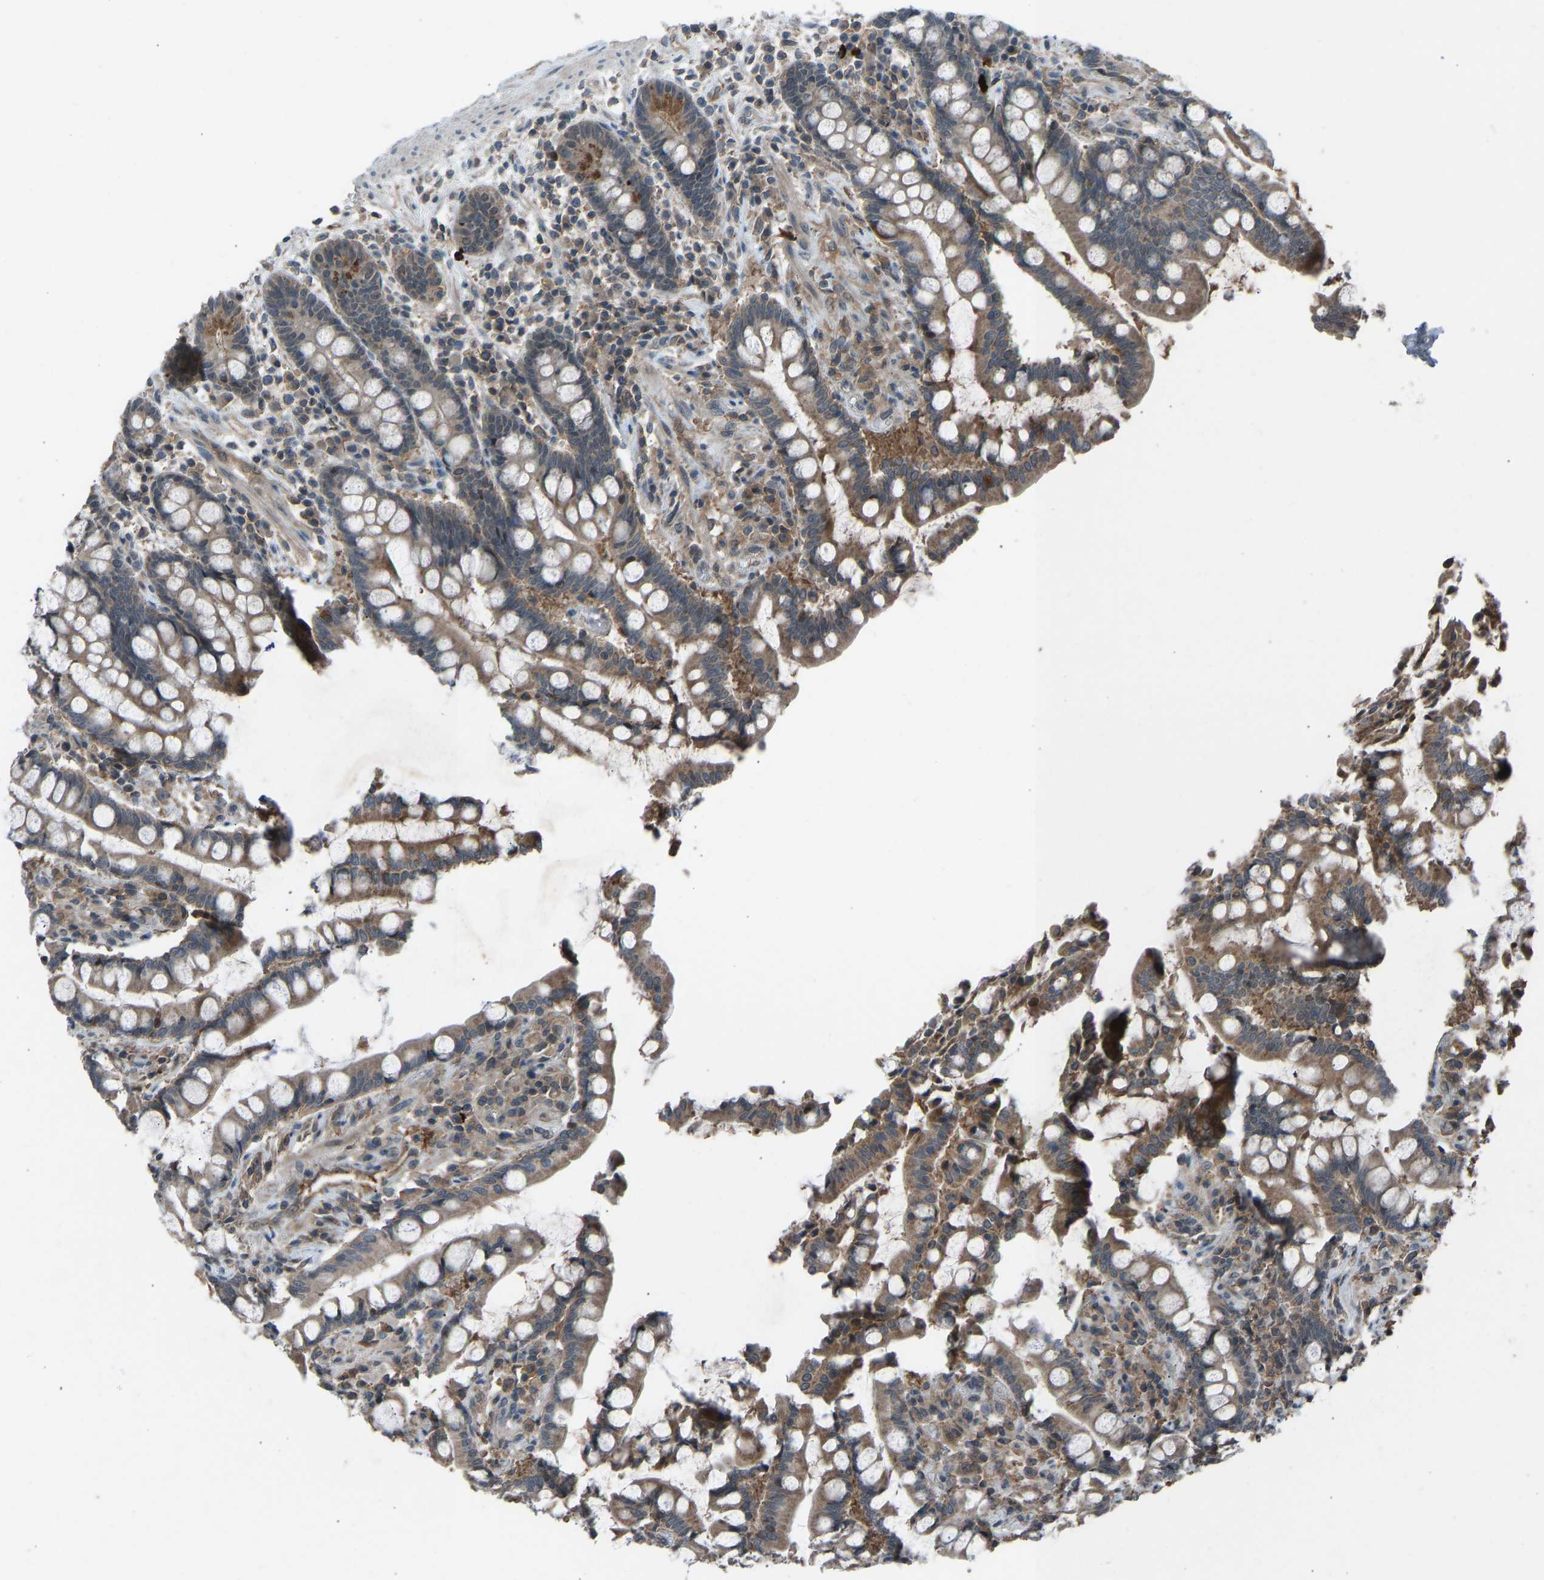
{"staining": {"intensity": "moderate", "quantity": ">75%", "location": "cytoplasmic/membranous"}, "tissue": "colon", "cell_type": "Endothelial cells", "image_type": "normal", "snomed": [{"axis": "morphology", "description": "Normal tissue, NOS"}, {"axis": "topography", "description": "Colon"}], "caption": "A brown stain highlights moderate cytoplasmic/membranous staining of a protein in endothelial cells of benign human colon.", "gene": "SLC43A1", "patient": {"sex": "male", "age": 73}}